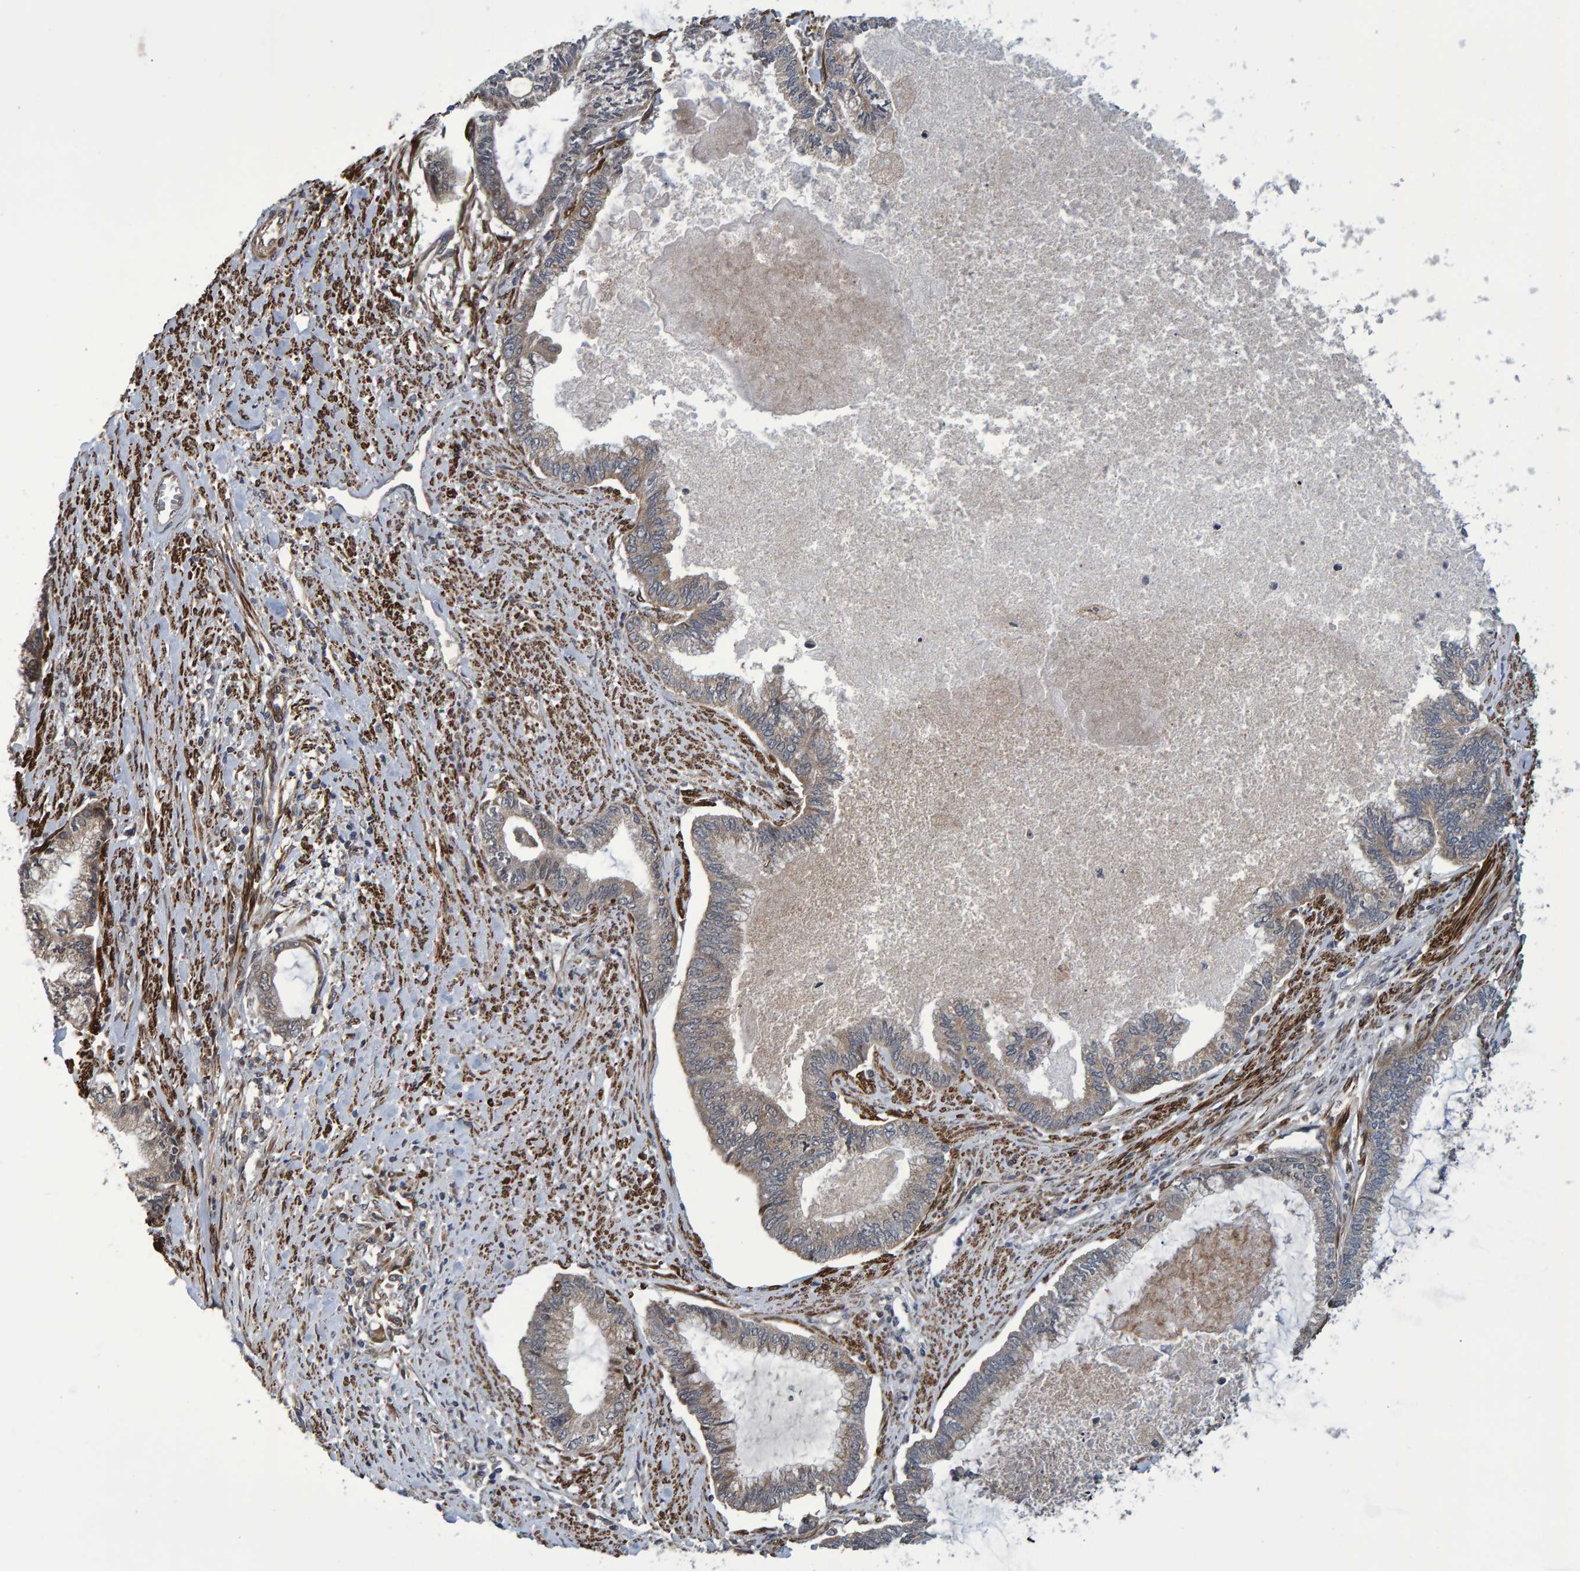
{"staining": {"intensity": "weak", "quantity": ">75%", "location": "cytoplasmic/membranous"}, "tissue": "endometrial cancer", "cell_type": "Tumor cells", "image_type": "cancer", "snomed": [{"axis": "morphology", "description": "Adenocarcinoma, NOS"}, {"axis": "topography", "description": "Endometrium"}], "caption": "Protein expression analysis of endometrial cancer demonstrates weak cytoplasmic/membranous positivity in approximately >75% of tumor cells. (IHC, brightfield microscopy, high magnification).", "gene": "ATP6V1H", "patient": {"sex": "female", "age": 86}}